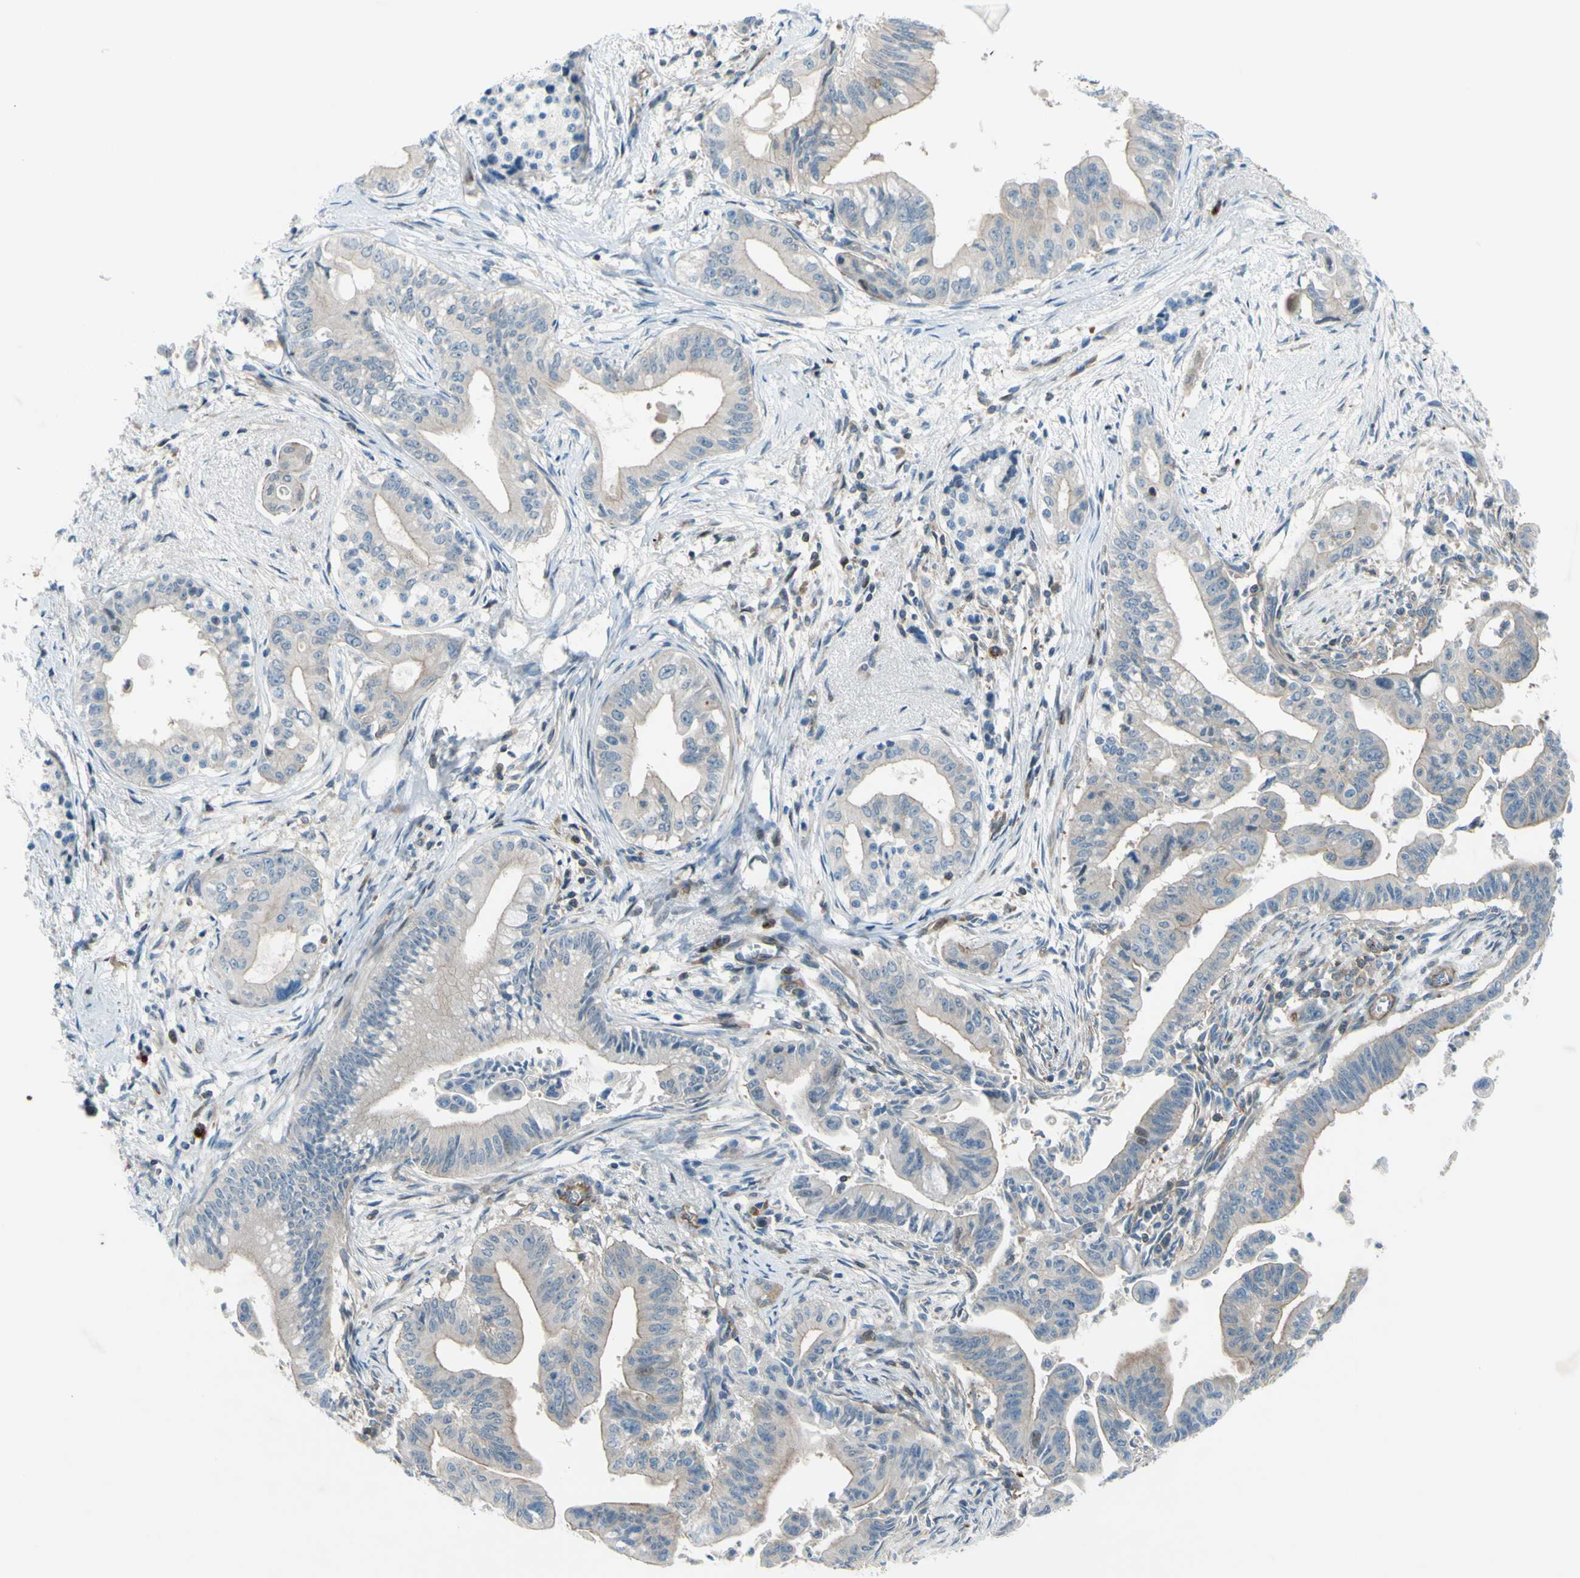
{"staining": {"intensity": "moderate", "quantity": "25%-75%", "location": "cytoplasmic/membranous"}, "tissue": "pancreatic cancer", "cell_type": "Tumor cells", "image_type": "cancer", "snomed": [{"axis": "morphology", "description": "Adenocarcinoma, NOS"}, {"axis": "topography", "description": "Pancreas"}], "caption": "Immunohistochemical staining of pancreatic cancer (adenocarcinoma) shows medium levels of moderate cytoplasmic/membranous protein staining in approximately 25%-75% of tumor cells.", "gene": "PAK2", "patient": {"sex": "male", "age": 70}}